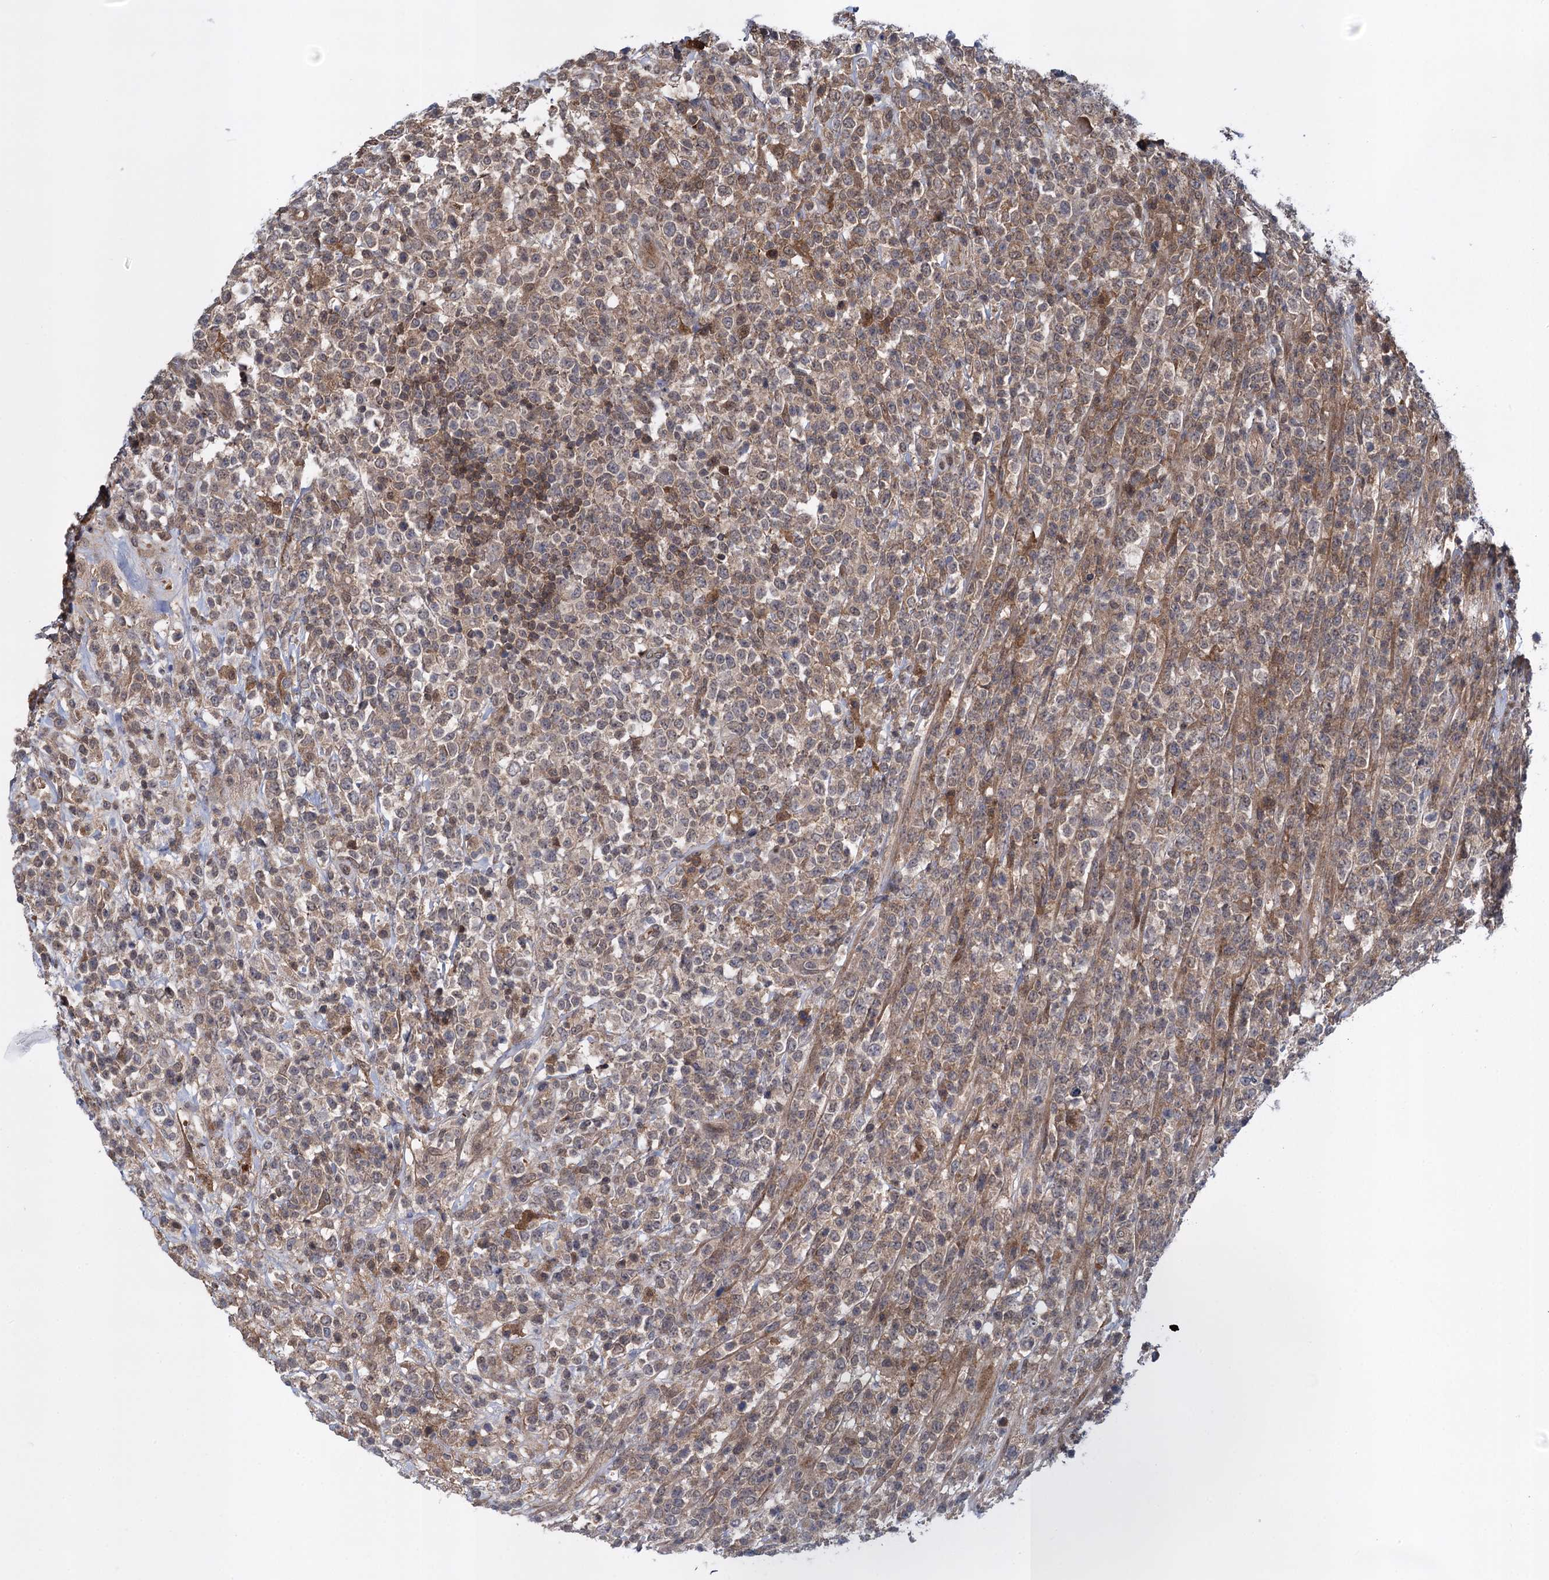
{"staining": {"intensity": "moderate", "quantity": "25%-75%", "location": "cytoplasmic/membranous"}, "tissue": "lymphoma", "cell_type": "Tumor cells", "image_type": "cancer", "snomed": [{"axis": "morphology", "description": "Malignant lymphoma, non-Hodgkin's type, High grade"}, {"axis": "topography", "description": "Colon"}], "caption": "Protein expression analysis of human high-grade malignant lymphoma, non-Hodgkin's type reveals moderate cytoplasmic/membranous expression in about 25%-75% of tumor cells.", "gene": "GLO1", "patient": {"sex": "female", "age": 53}}